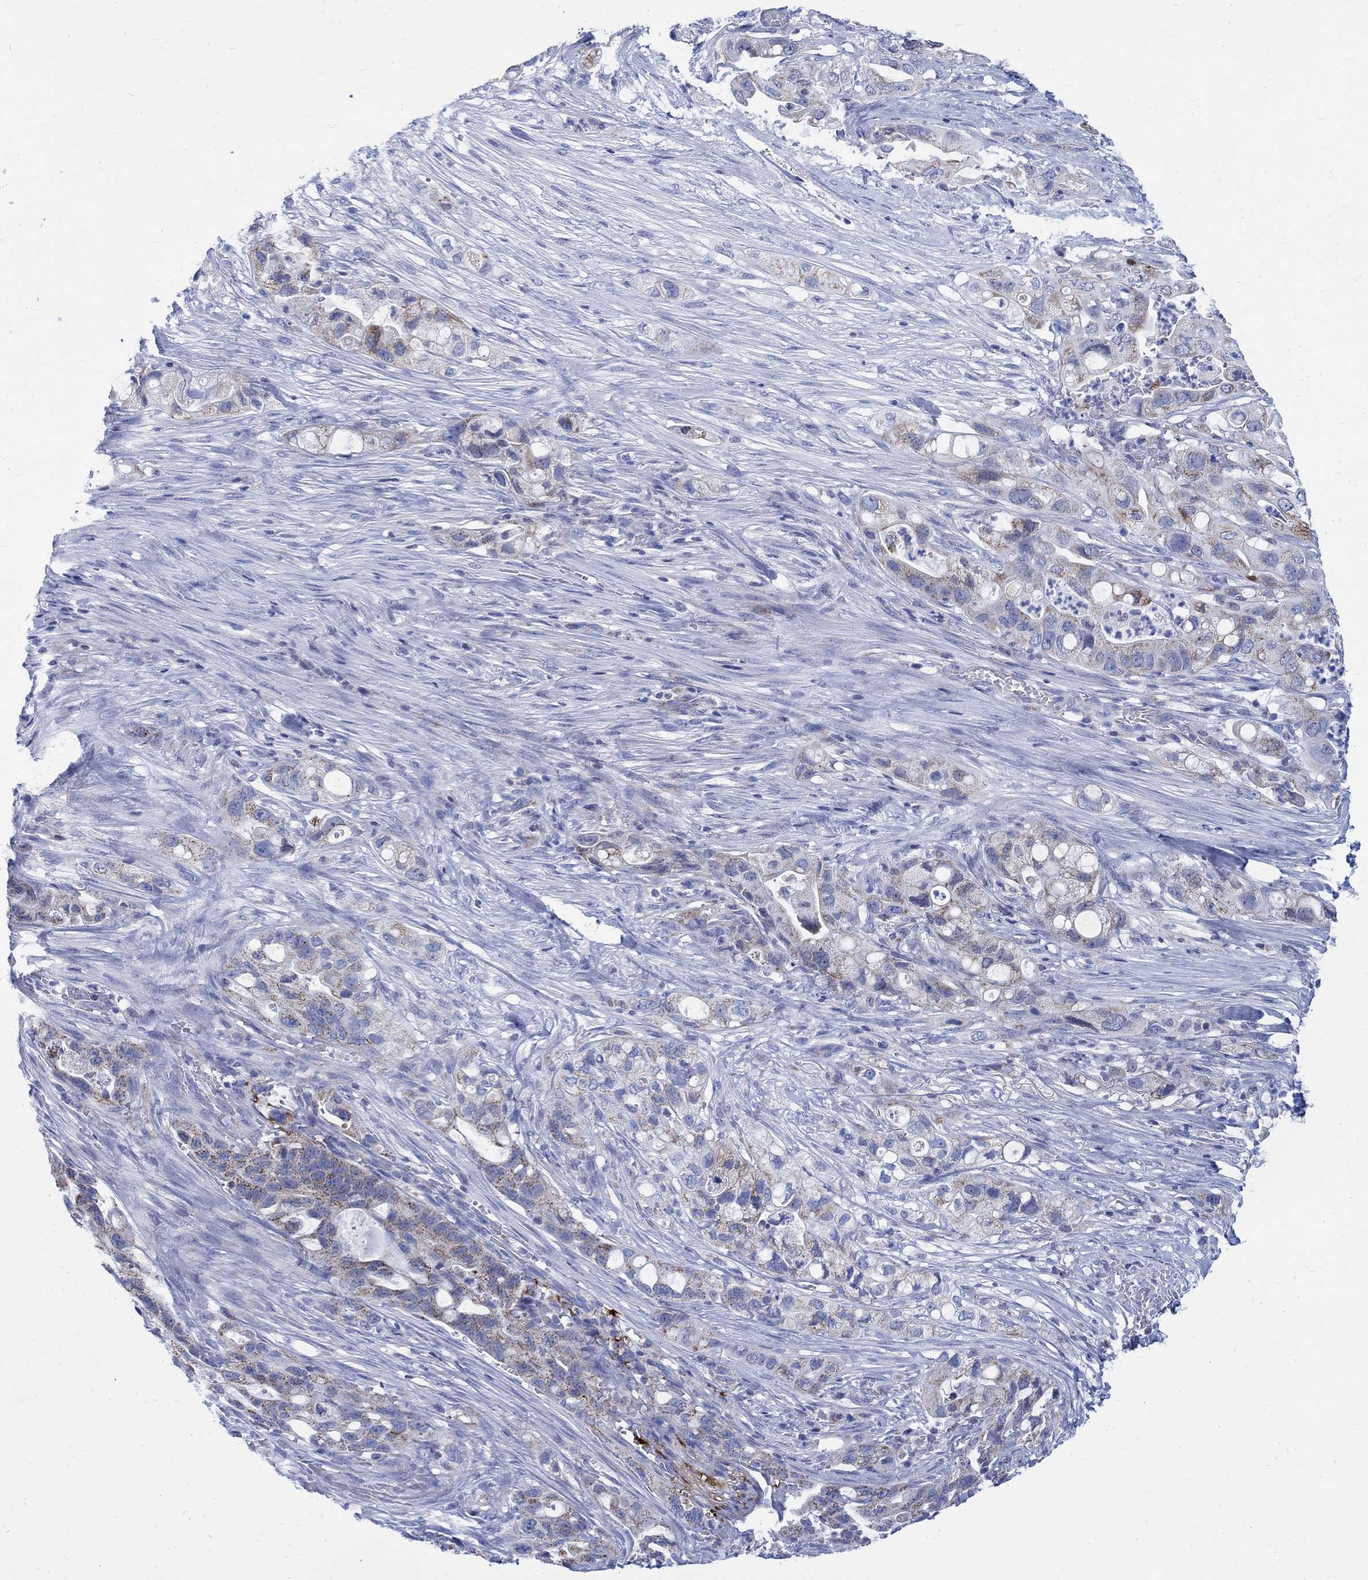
{"staining": {"intensity": "moderate", "quantity": "<25%", "location": "cytoplasmic/membranous"}, "tissue": "pancreatic cancer", "cell_type": "Tumor cells", "image_type": "cancer", "snomed": [{"axis": "morphology", "description": "Adenocarcinoma, NOS"}, {"axis": "topography", "description": "Pancreas"}], "caption": "Pancreatic cancer stained for a protein displays moderate cytoplasmic/membranous positivity in tumor cells.", "gene": "CPLX2", "patient": {"sex": "female", "age": 72}}